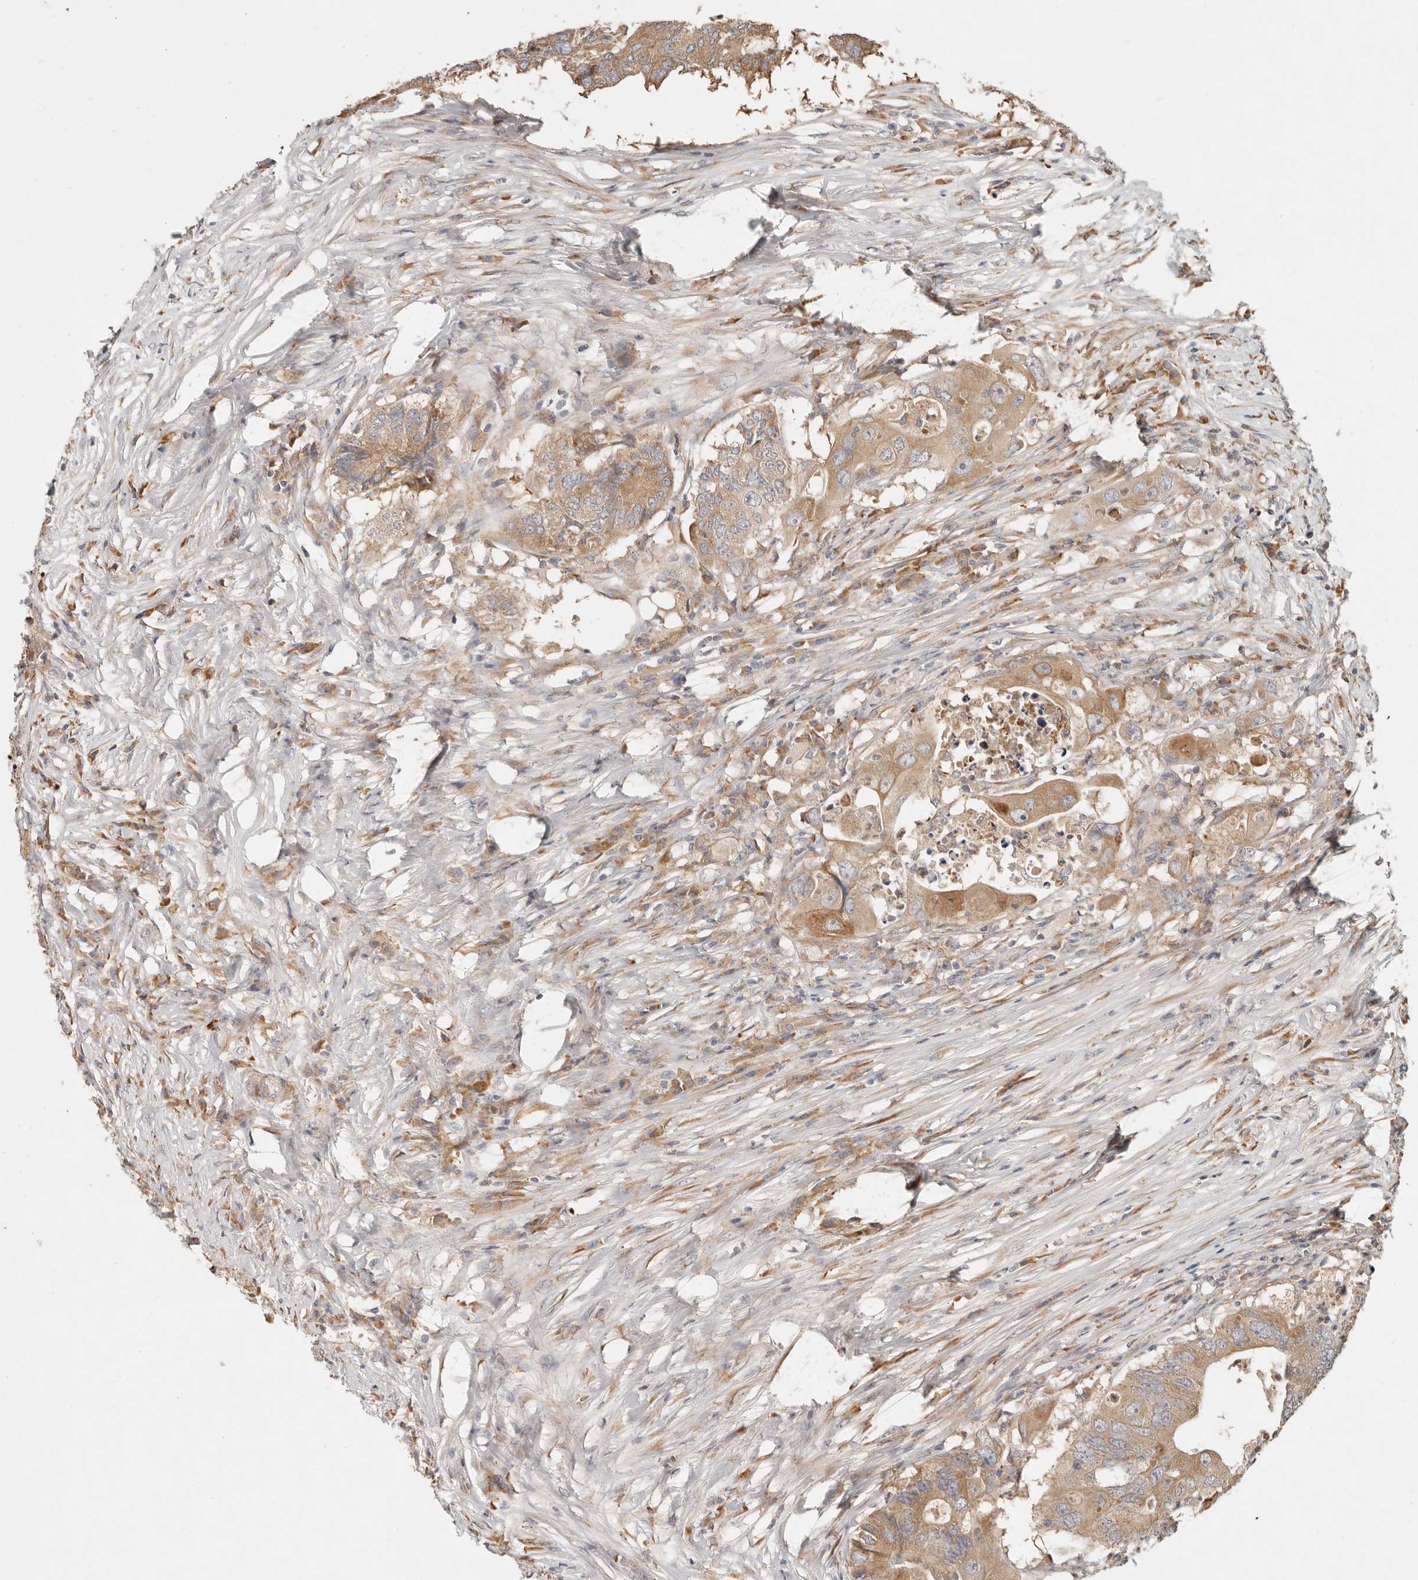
{"staining": {"intensity": "moderate", "quantity": ">75%", "location": "cytoplasmic/membranous"}, "tissue": "colorectal cancer", "cell_type": "Tumor cells", "image_type": "cancer", "snomed": [{"axis": "morphology", "description": "Adenocarcinoma, NOS"}, {"axis": "topography", "description": "Colon"}], "caption": "Colorectal cancer stained with a protein marker reveals moderate staining in tumor cells.", "gene": "ARHGEF10L", "patient": {"sex": "male", "age": 71}}